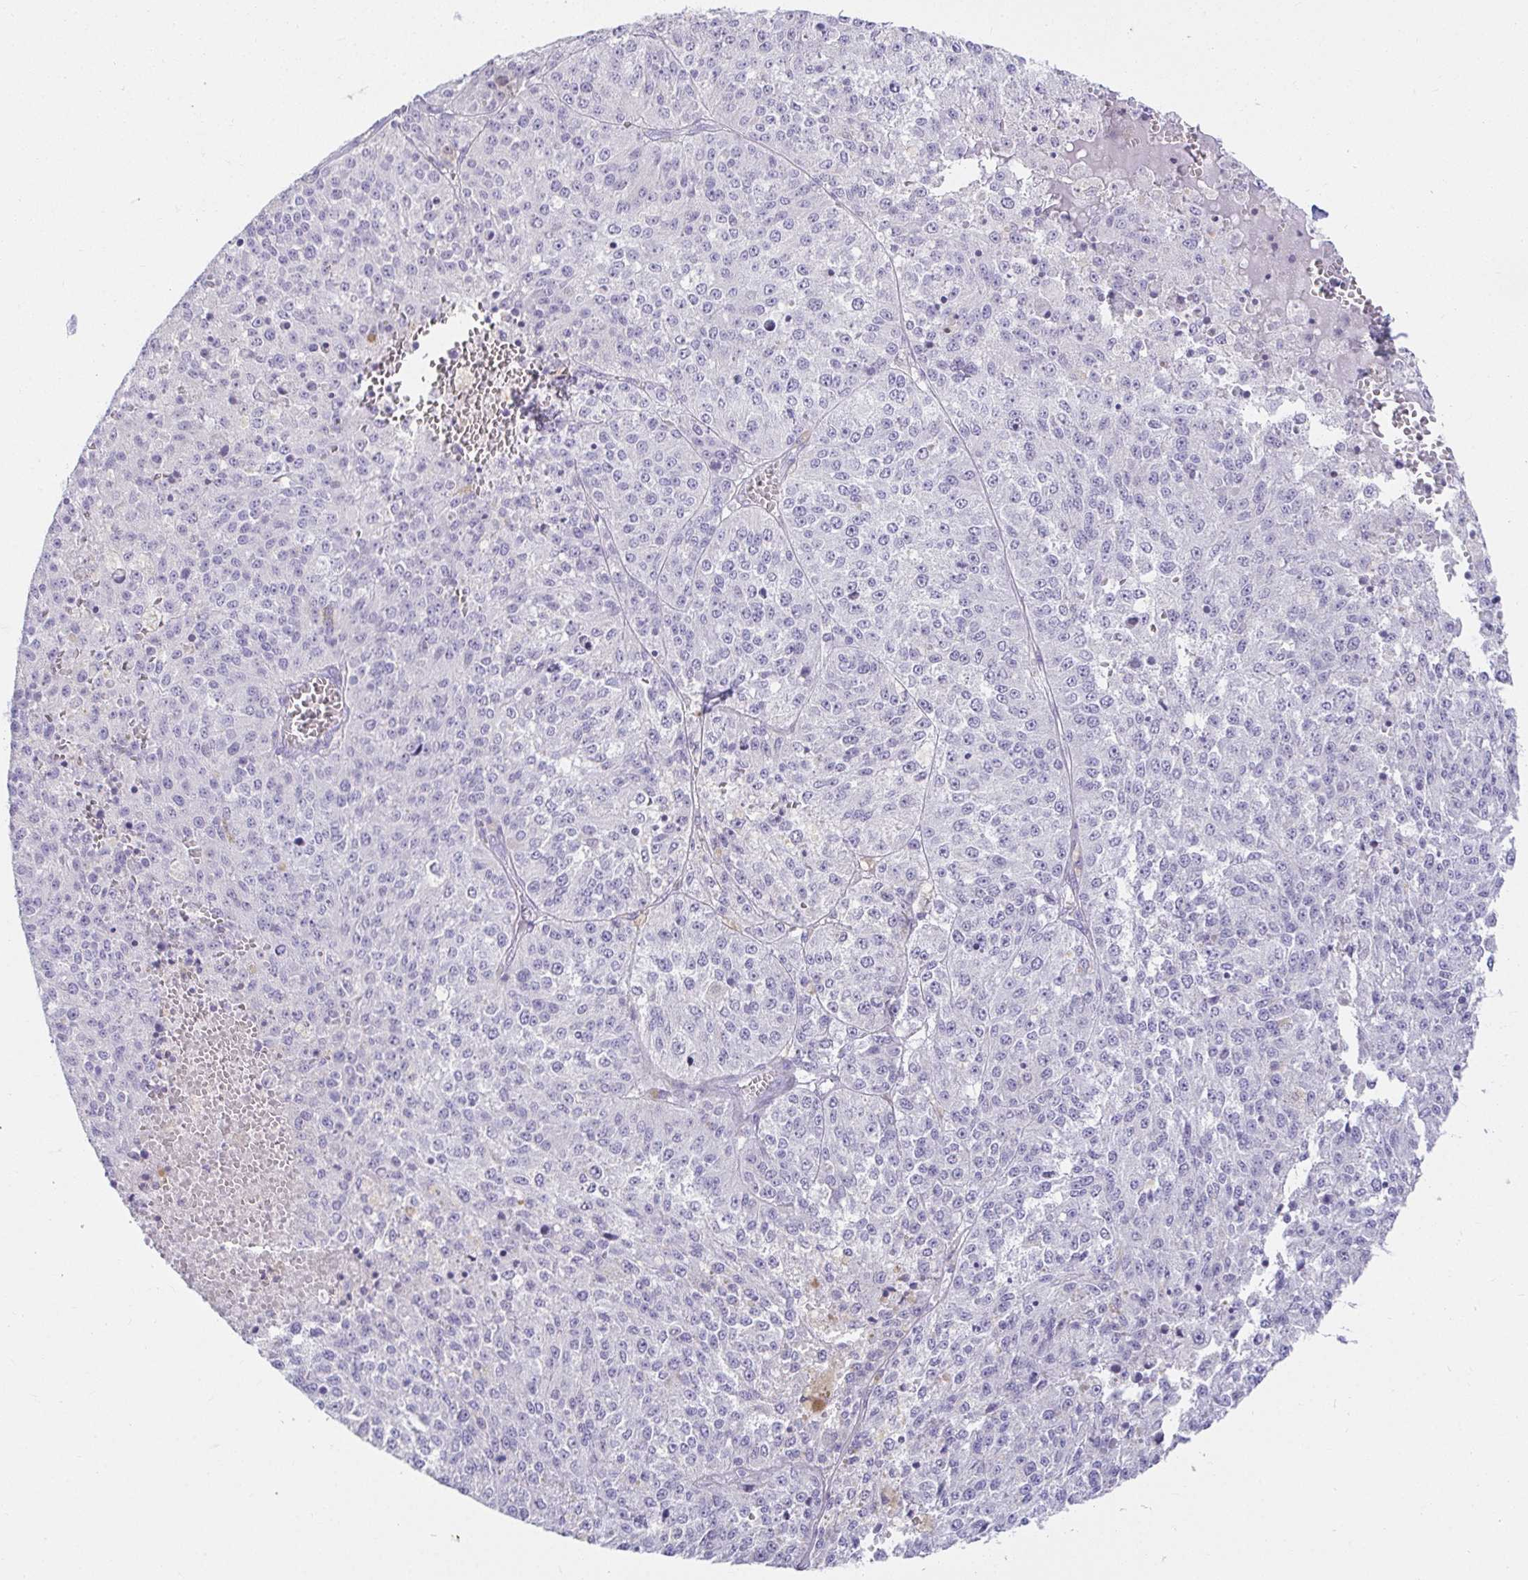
{"staining": {"intensity": "negative", "quantity": "none", "location": "none"}, "tissue": "melanoma", "cell_type": "Tumor cells", "image_type": "cancer", "snomed": [{"axis": "morphology", "description": "Malignant melanoma, Metastatic site"}, {"axis": "topography", "description": "Lymph node"}], "caption": "This histopathology image is of melanoma stained with immunohistochemistry (IHC) to label a protein in brown with the nuclei are counter-stained blue. There is no staining in tumor cells.", "gene": "VGLL1", "patient": {"sex": "female", "age": 64}}